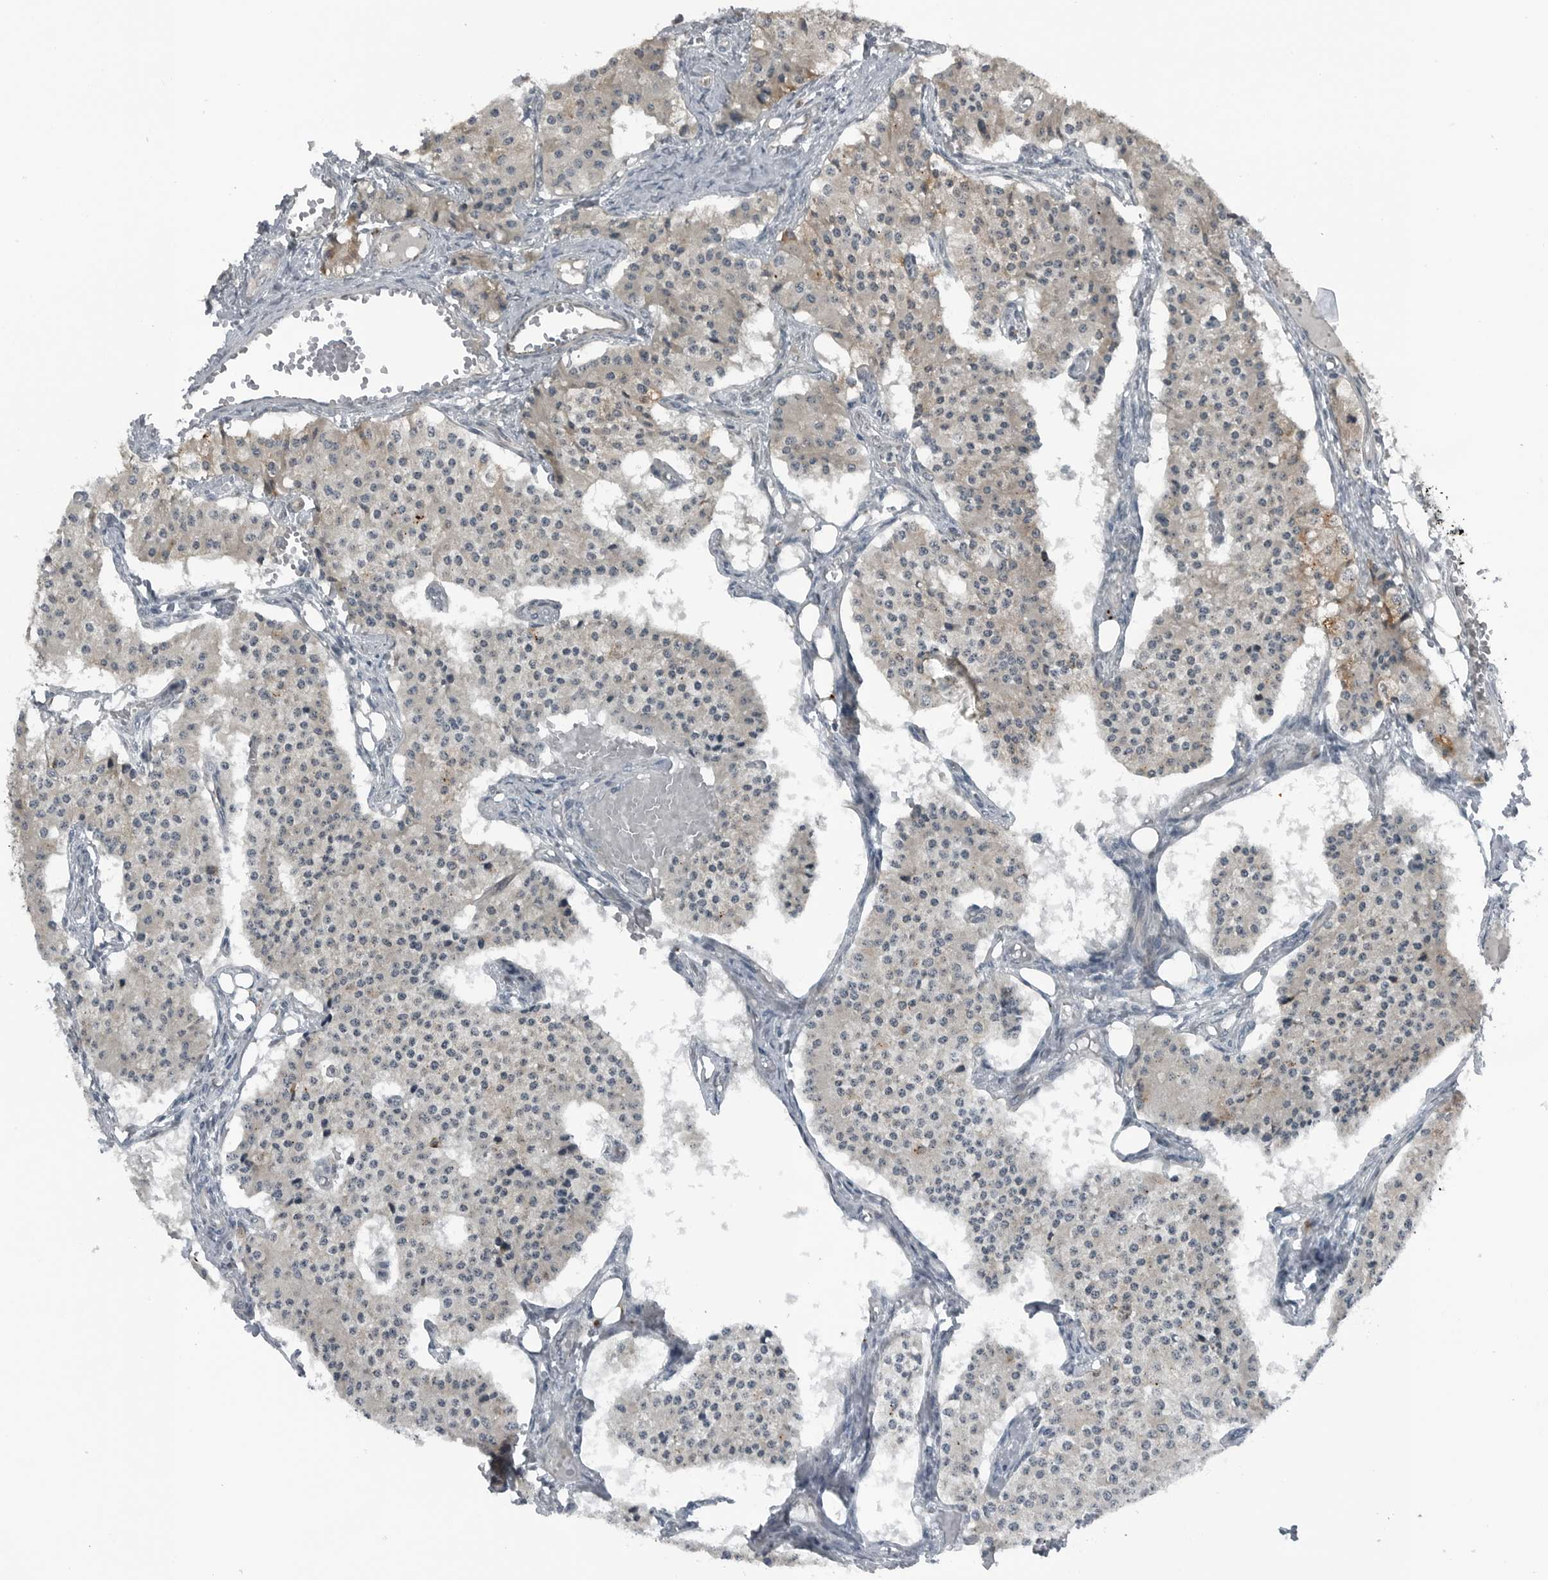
{"staining": {"intensity": "negative", "quantity": "none", "location": "none"}, "tissue": "carcinoid", "cell_type": "Tumor cells", "image_type": "cancer", "snomed": [{"axis": "morphology", "description": "Carcinoid, malignant, NOS"}, {"axis": "topography", "description": "Colon"}], "caption": "Carcinoid was stained to show a protein in brown. There is no significant expression in tumor cells.", "gene": "GAK", "patient": {"sex": "female", "age": 52}}